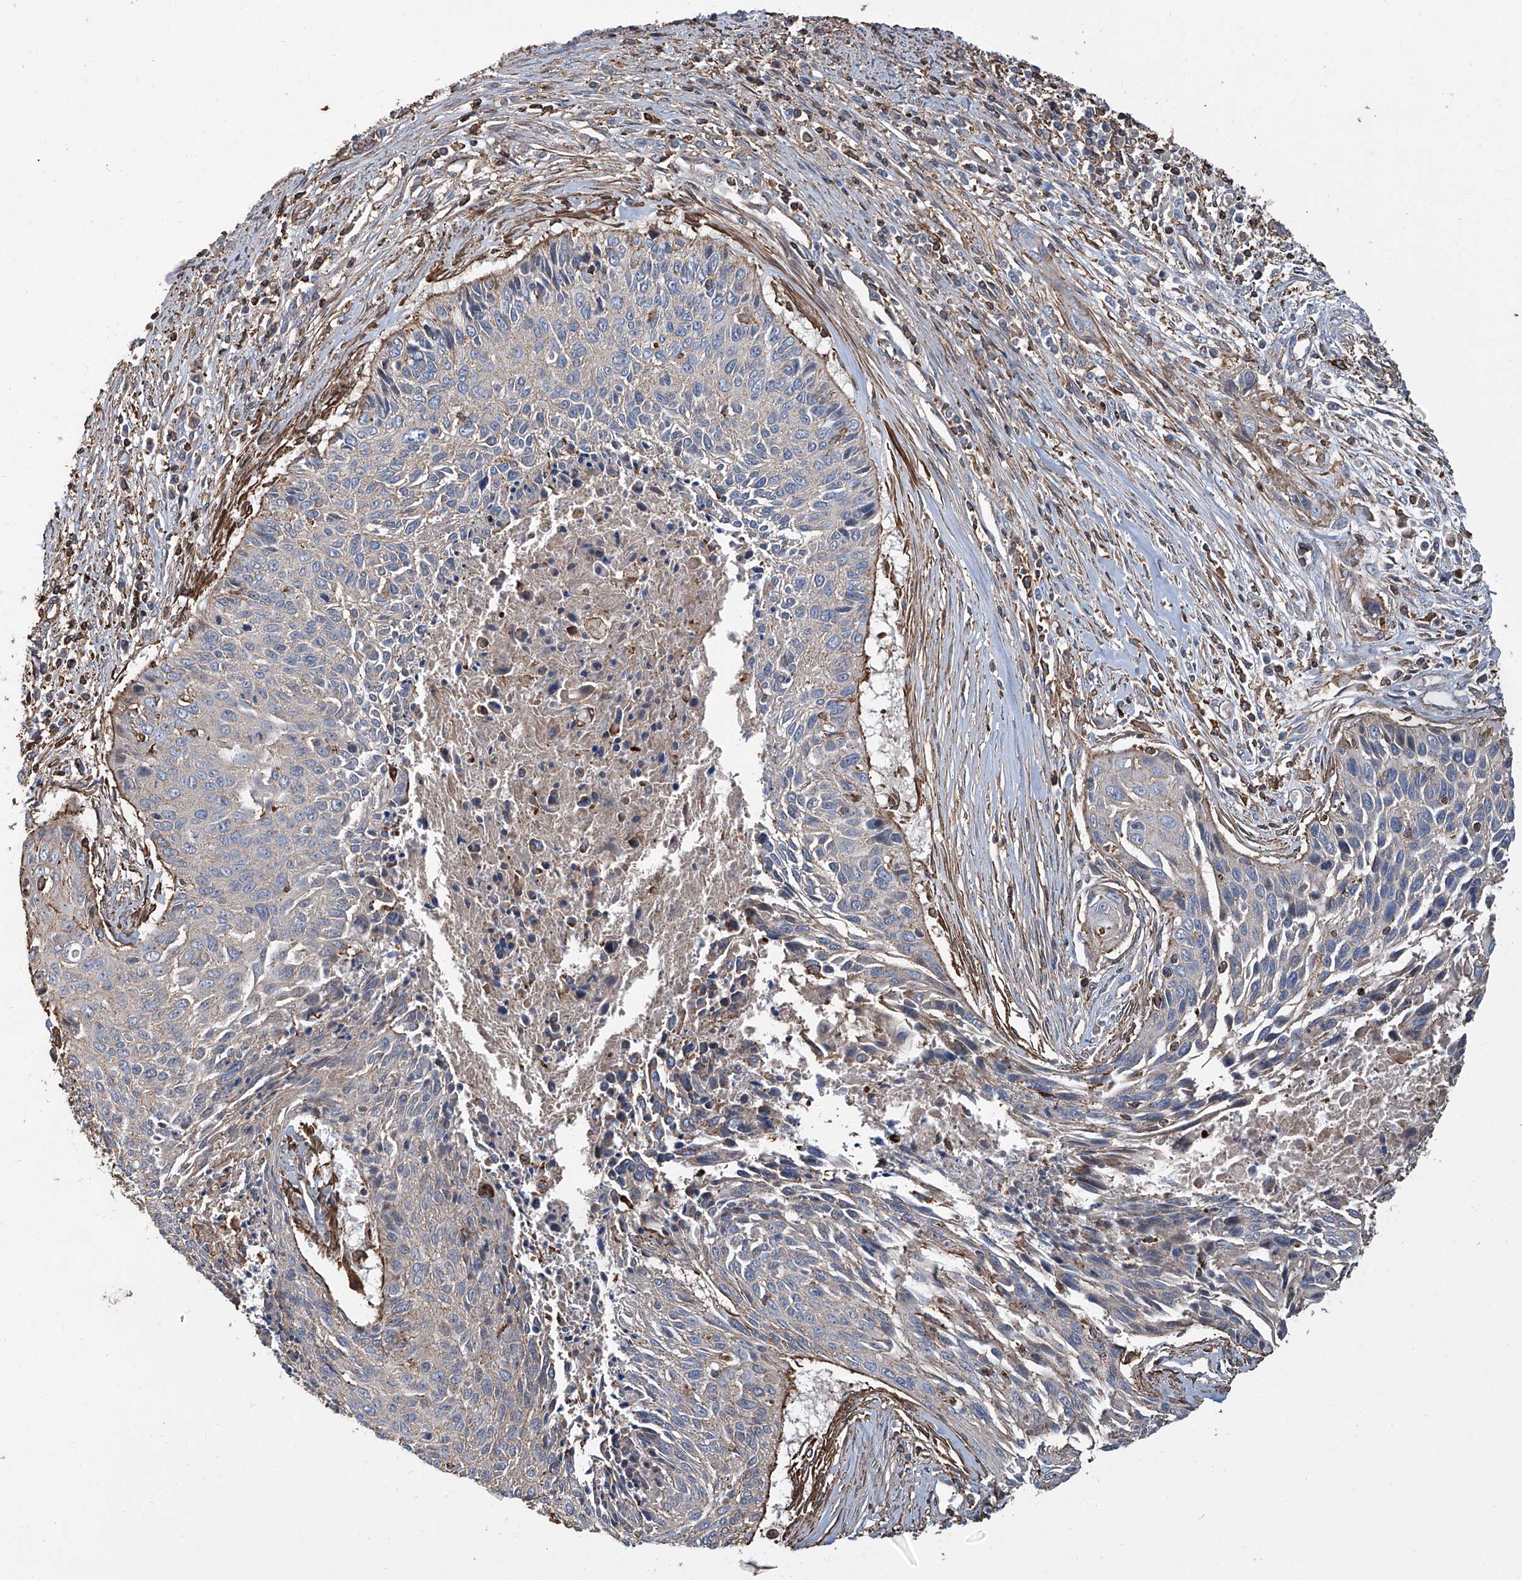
{"staining": {"intensity": "negative", "quantity": "none", "location": "none"}, "tissue": "cervical cancer", "cell_type": "Tumor cells", "image_type": "cancer", "snomed": [{"axis": "morphology", "description": "Squamous cell carcinoma, NOS"}, {"axis": "topography", "description": "Cervix"}], "caption": "Immunohistochemistry of human squamous cell carcinoma (cervical) demonstrates no staining in tumor cells.", "gene": "PIEZO2", "patient": {"sex": "female", "age": 55}}